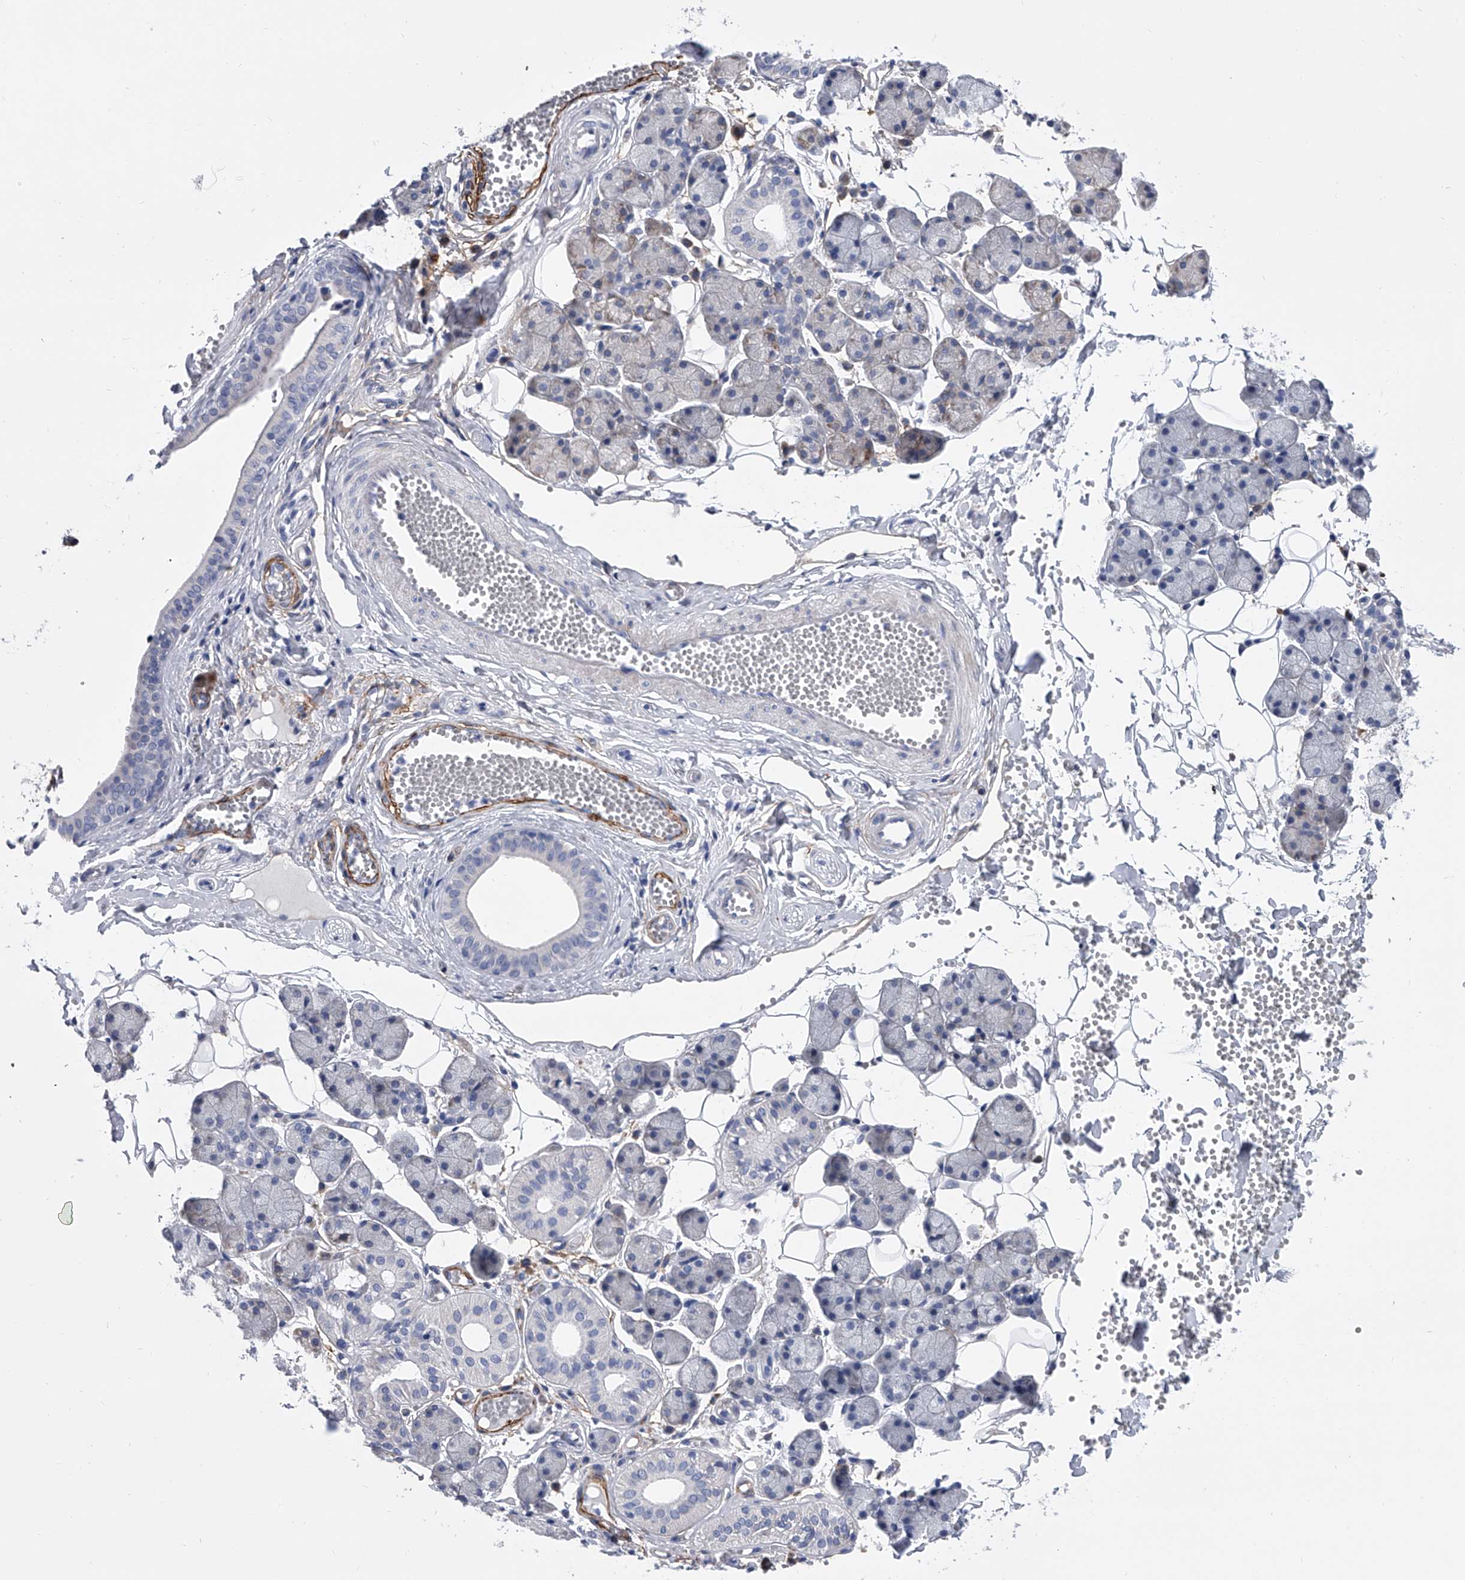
{"staining": {"intensity": "negative", "quantity": "none", "location": "none"}, "tissue": "salivary gland", "cell_type": "Glandular cells", "image_type": "normal", "snomed": [{"axis": "morphology", "description": "Normal tissue, NOS"}, {"axis": "topography", "description": "Salivary gland"}], "caption": "This is a image of immunohistochemistry (IHC) staining of benign salivary gland, which shows no staining in glandular cells. The staining was performed using DAB to visualize the protein expression in brown, while the nuclei were stained in blue with hematoxylin (Magnification: 20x).", "gene": "ALG14", "patient": {"sex": "female", "age": 33}}